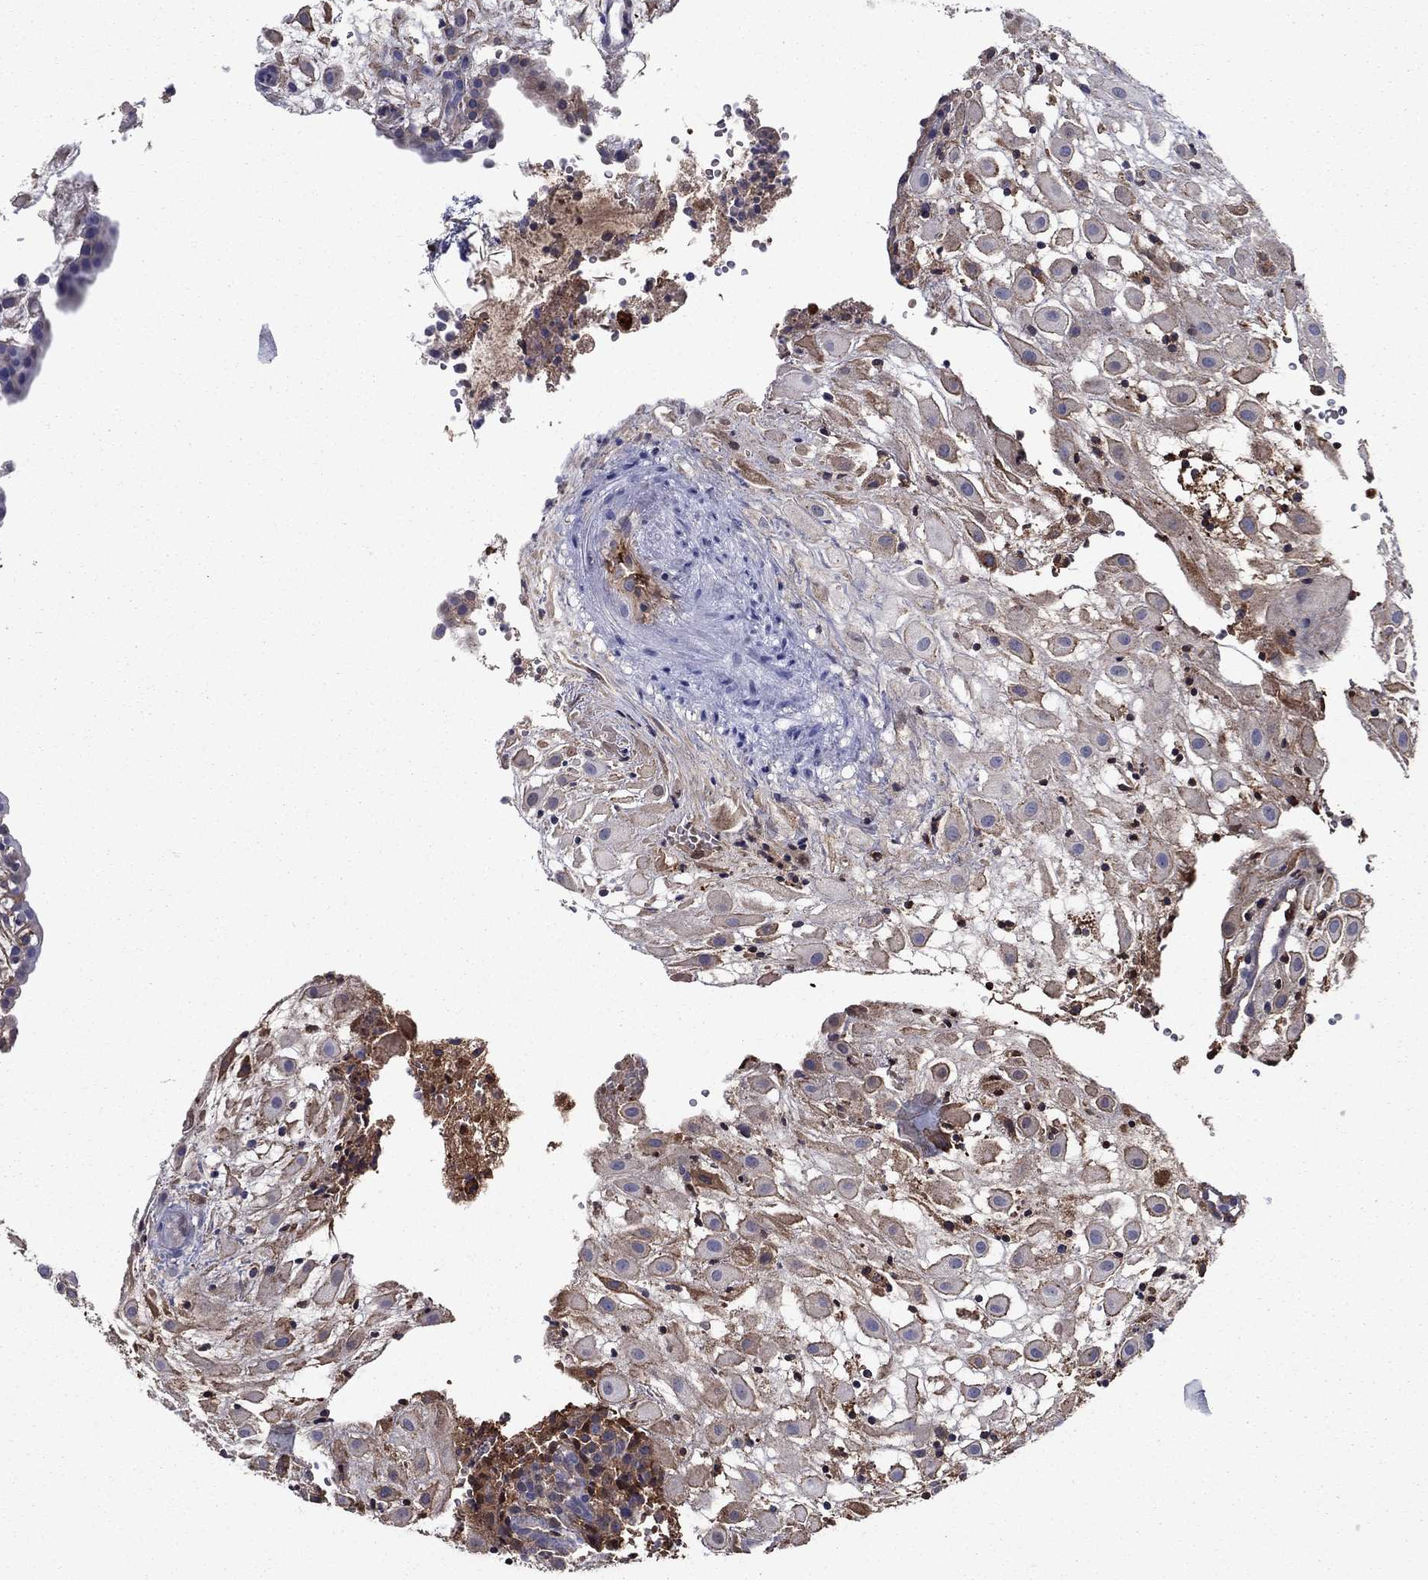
{"staining": {"intensity": "weak", "quantity": "<25%", "location": "cytoplasmic/membranous"}, "tissue": "placenta", "cell_type": "Decidual cells", "image_type": "normal", "snomed": [{"axis": "morphology", "description": "Normal tissue, NOS"}, {"axis": "topography", "description": "Placenta"}], "caption": "High magnification brightfield microscopy of benign placenta stained with DAB (3,3'-diaminobenzidine) (brown) and counterstained with hematoxylin (blue): decidual cells show no significant staining. (Stains: DAB immunohistochemistry (IHC) with hematoxylin counter stain, Microscopy: brightfield microscopy at high magnification).", "gene": "HPX", "patient": {"sex": "female", "age": 24}}